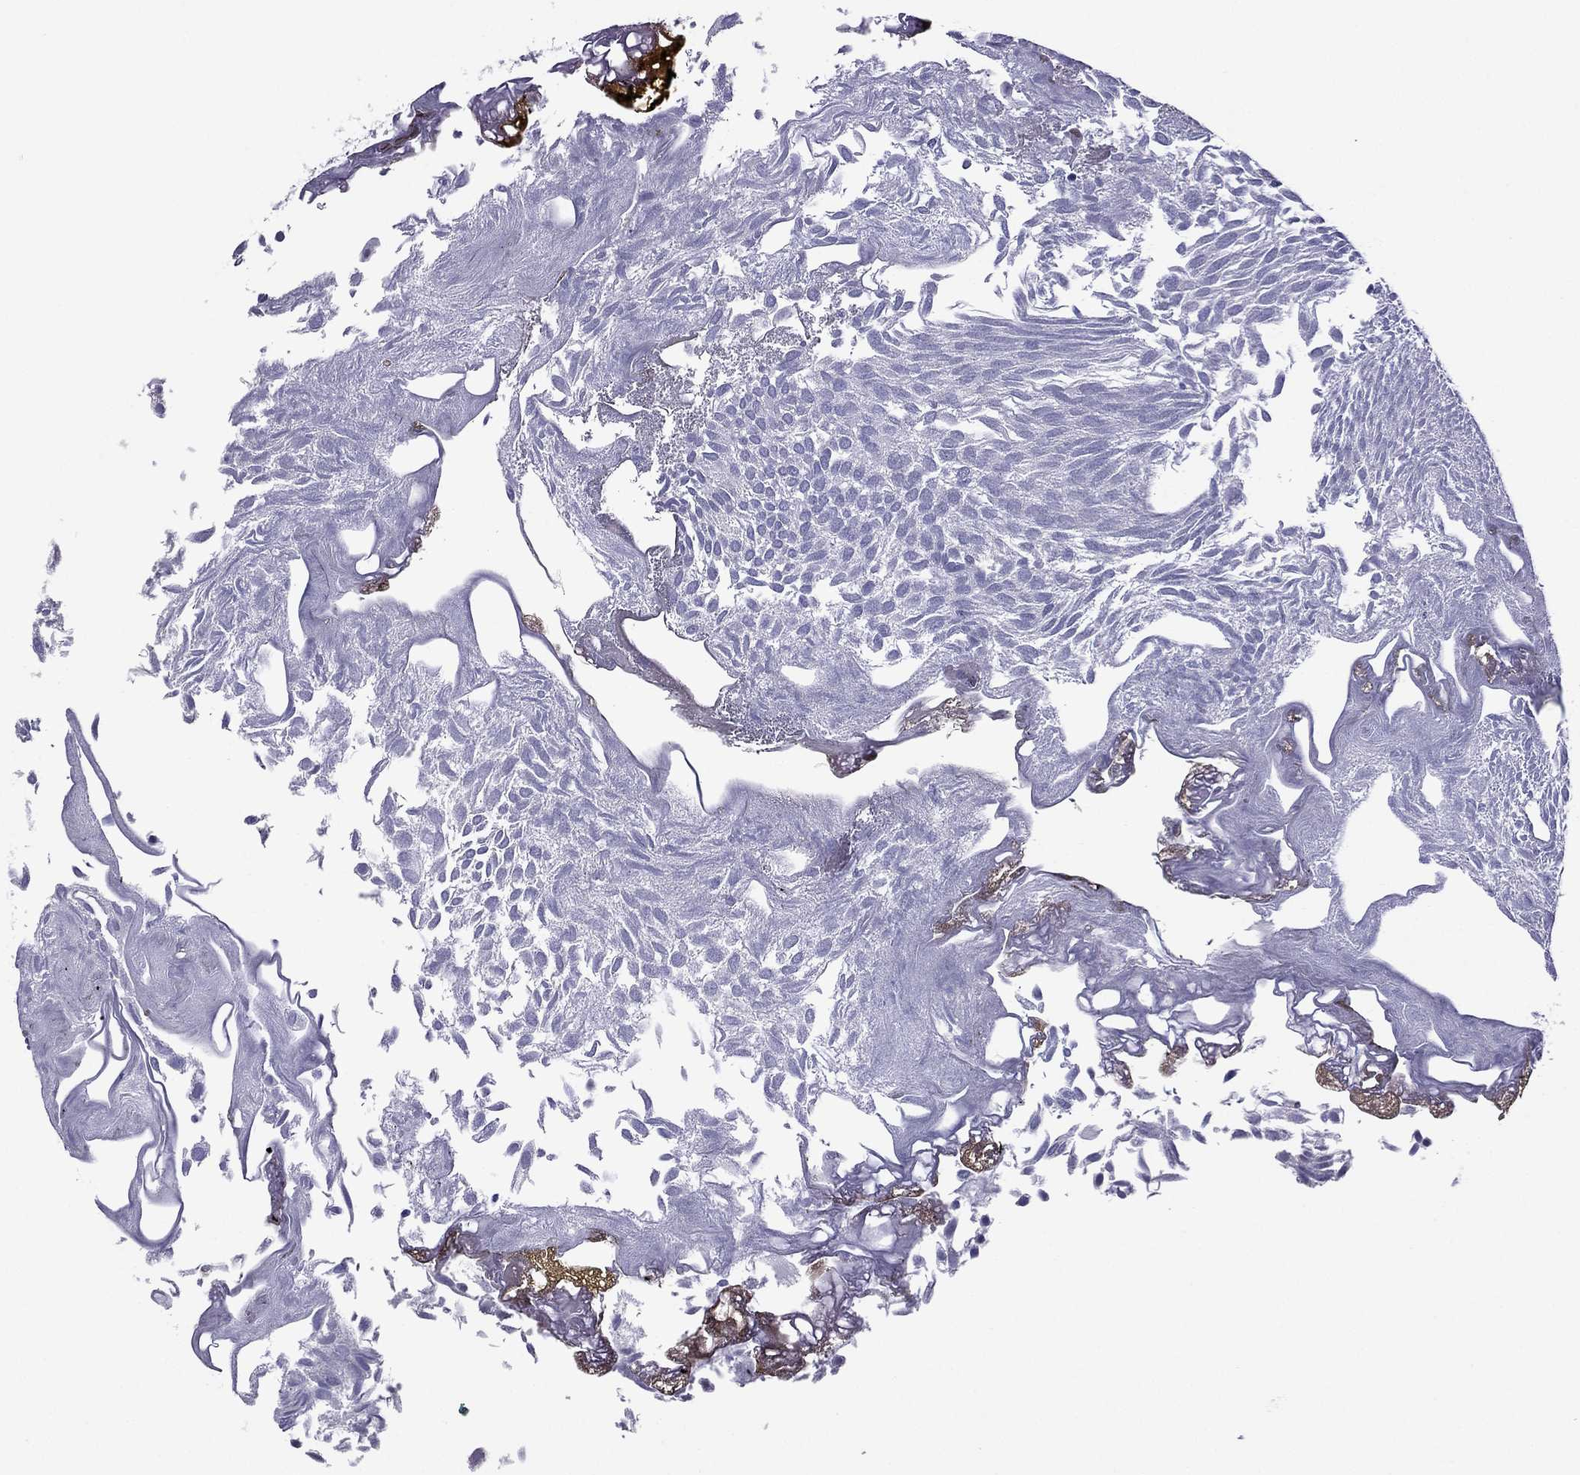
{"staining": {"intensity": "negative", "quantity": "none", "location": "none"}, "tissue": "urothelial cancer", "cell_type": "Tumor cells", "image_type": "cancer", "snomed": [{"axis": "morphology", "description": "Urothelial carcinoma, Low grade"}, {"axis": "topography", "description": "Urinary bladder"}], "caption": "This is an immunohistochemistry histopathology image of low-grade urothelial carcinoma. There is no expression in tumor cells.", "gene": "MYLK3", "patient": {"sex": "male", "age": 52}}